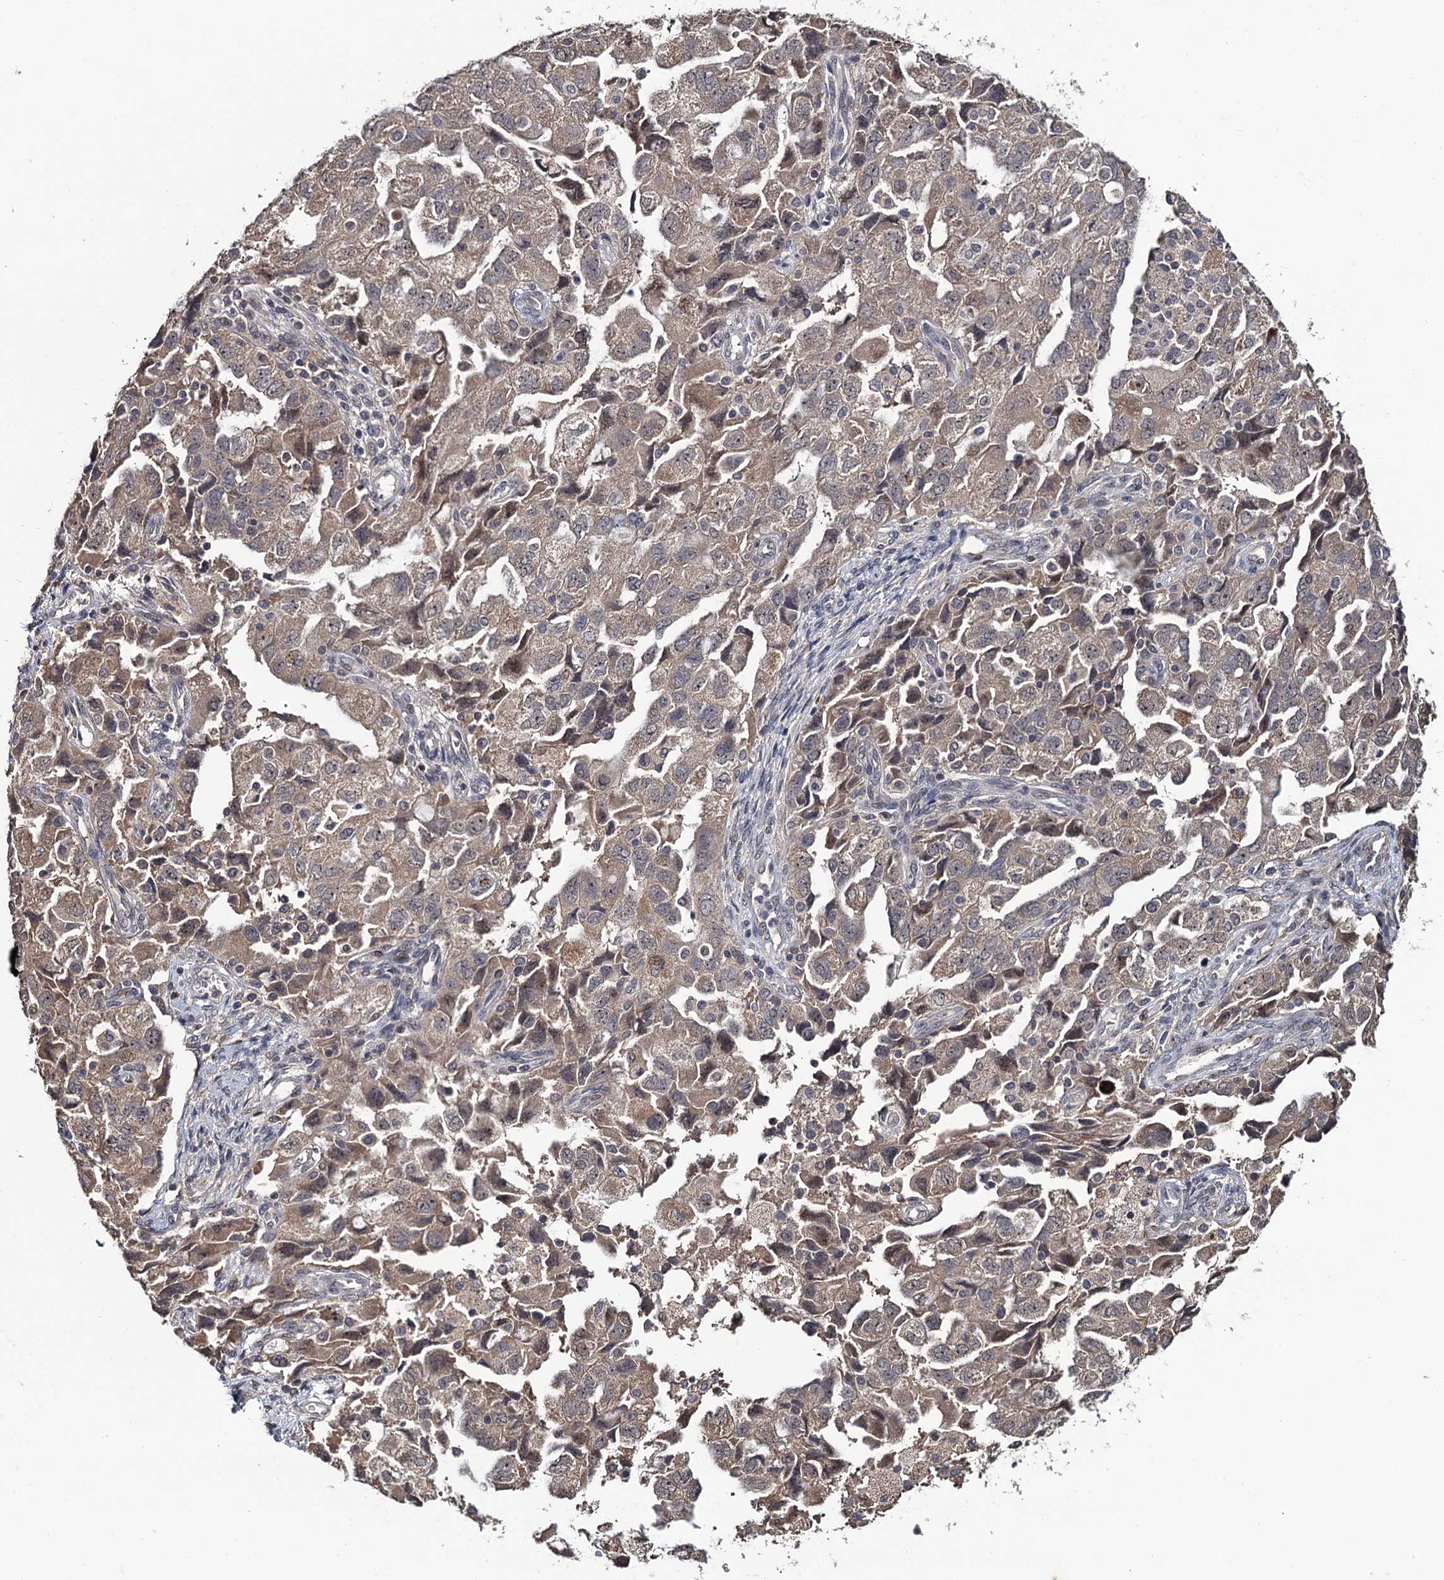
{"staining": {"intensity": "weak", "quantity": "25%-75%", "location": "cytoplasmic/membranous"}, "tissue": "ovarian cancer", "cell_type": "Tumor cells", "image_type": "cancer", "snomed": [{"axis": "morphology", "description": "Carcinoma, NOS"}, {"axis": "morphology", "description": "Cystadenocarcinoma, serous, NOS"}, {"axis": "topography", "description": "Ovary"}], "caption": "Approximately 25%-75% of tumor cells in serous cystadenocarcinoma (ovarian) demonstrate weak cytoplasmic/membranous protein staining as visualized by brown immunohistochemical staining.", "gene": "LRRC63", "patient": {"sex": "female", "age": 69}}